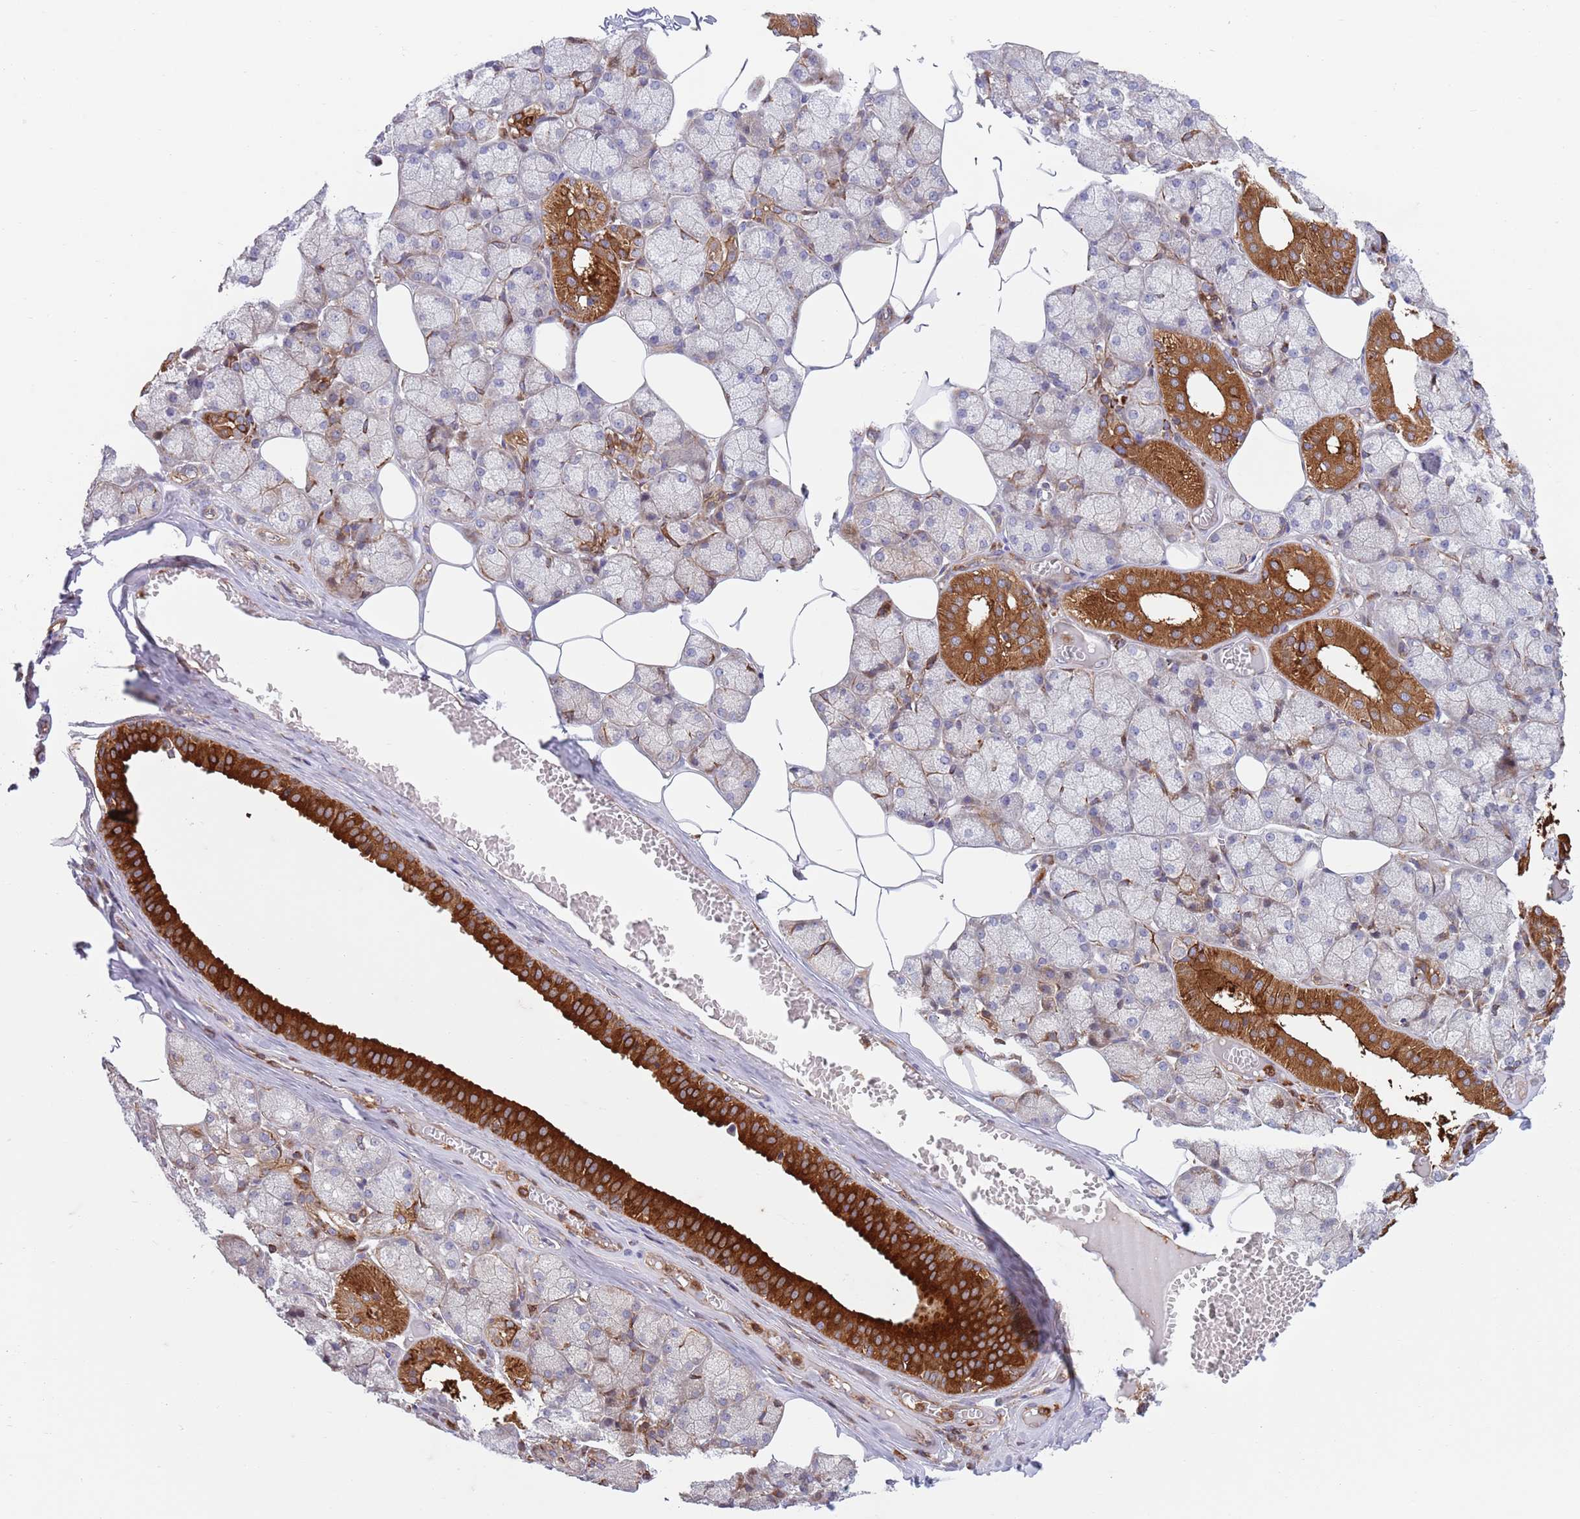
{"staining": {"intensity": "strong", "quantity": "<25%", "location": "cytoplasmic/membranous"}, "tissue": "salivary gland", "cell_type": "Glandular cells", "image_type": "normal", "snomed": [{"axis": "morphology", "description": "Normal tissue, NOS"}, {"axis": "topography", "description": "Salivary gland"}], "caption": "Immunohistochemical staining of unremarkable human salivary gland exhibits medium levels of strong cytoplasmic/membranous expression in about <25% of glandular cells.", "gene": "ZMYM5", "patient": {"sex": "male", "age": 62}}